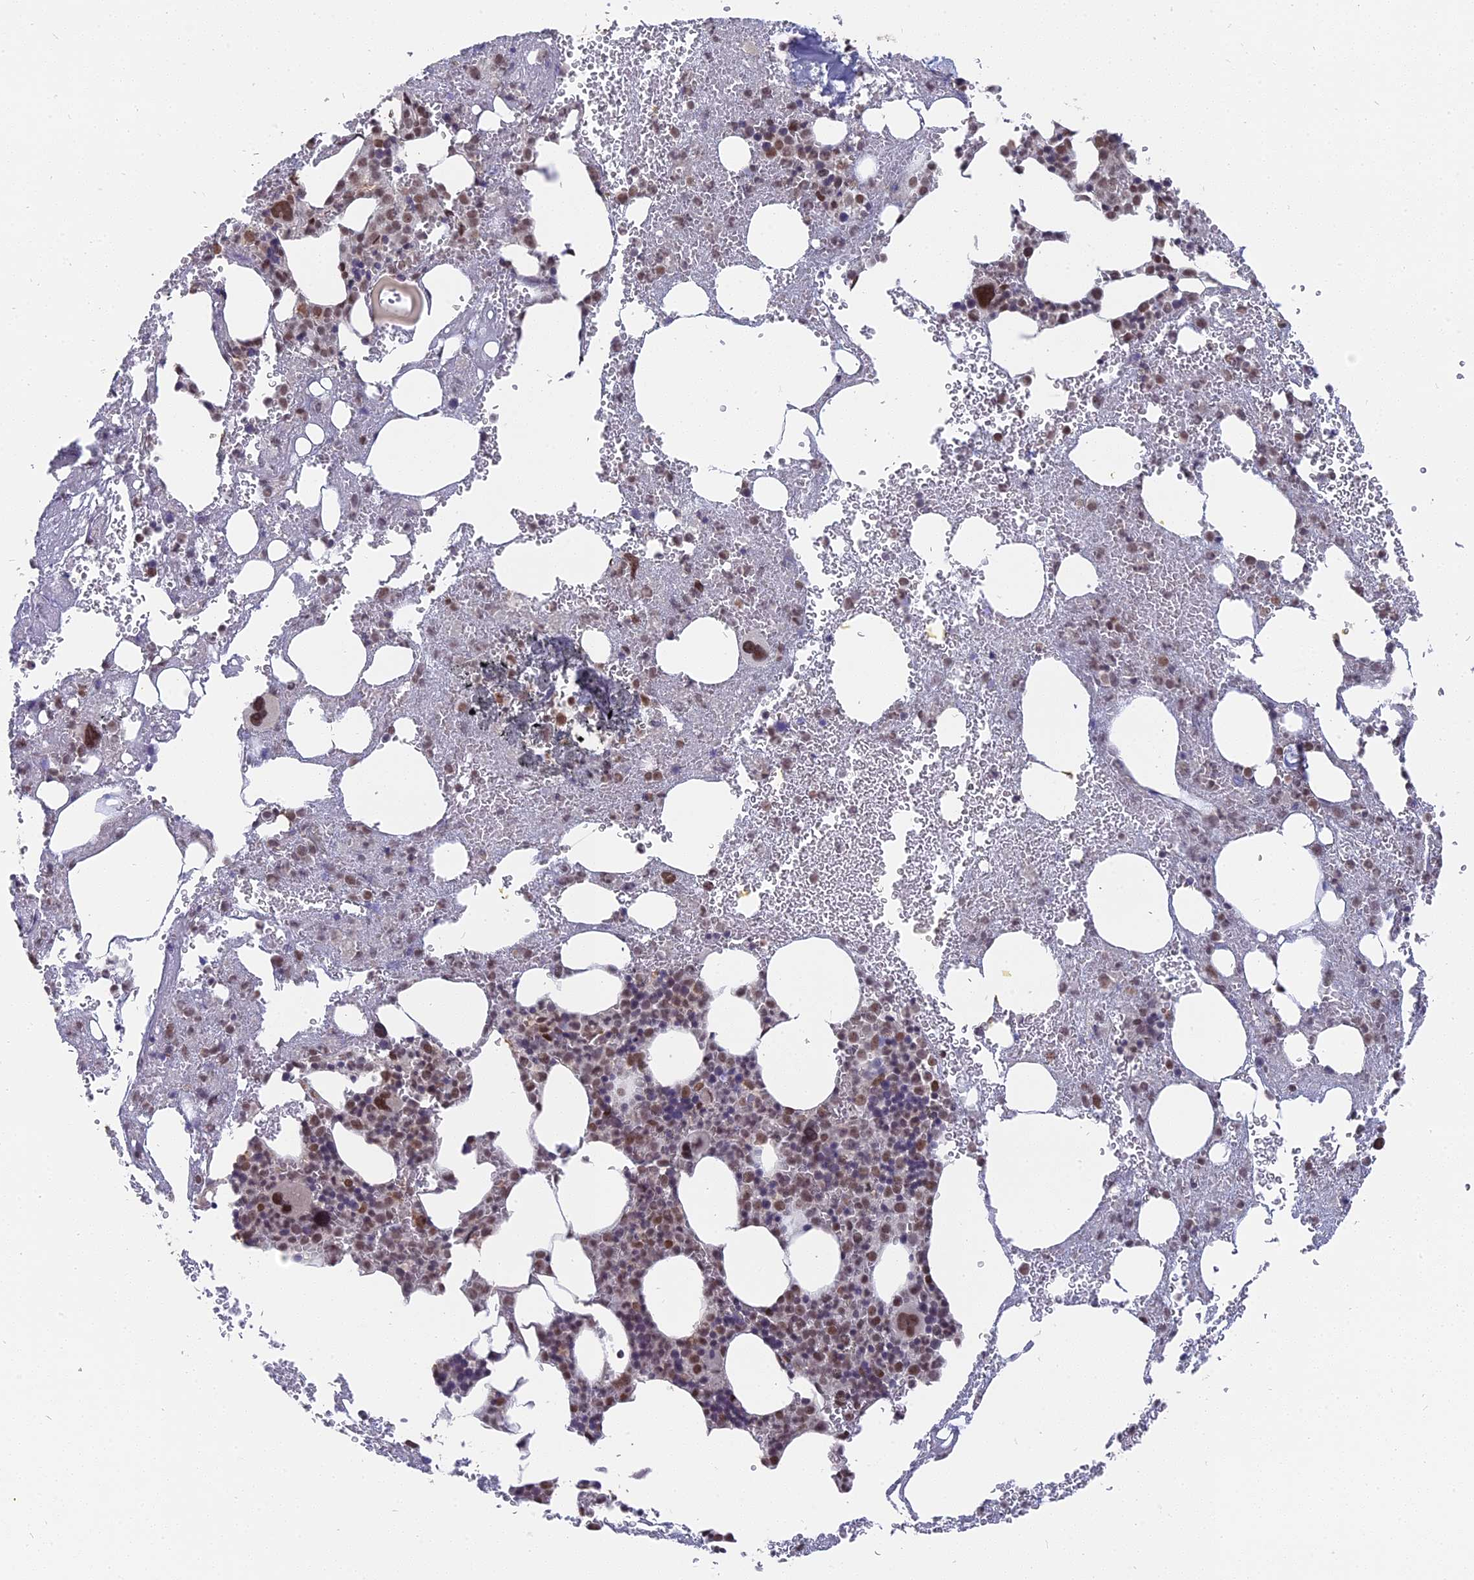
{"staining": {"intensity": "moderate", "quantity": "25%-75%", "location": "nuclear"}, "tissue": "bone marrow", "cell_type": "Hematopoietic cells", "image_type": "normal", "snomed": [{"axis": "morphology", "description": "Normal tissue, NOS"}, {"axis": "topography", "description": "Bone marrow"}], "caption": "Immunohistochemical staining of unremarkable human bone marrow demonstrates 25%-75% levels of moderate nuclear protein positivity in approximately 25%-75% of hematopoietic cells.", "gene": "NR1H3", "patient": {"sex": "male", "age": 61}}